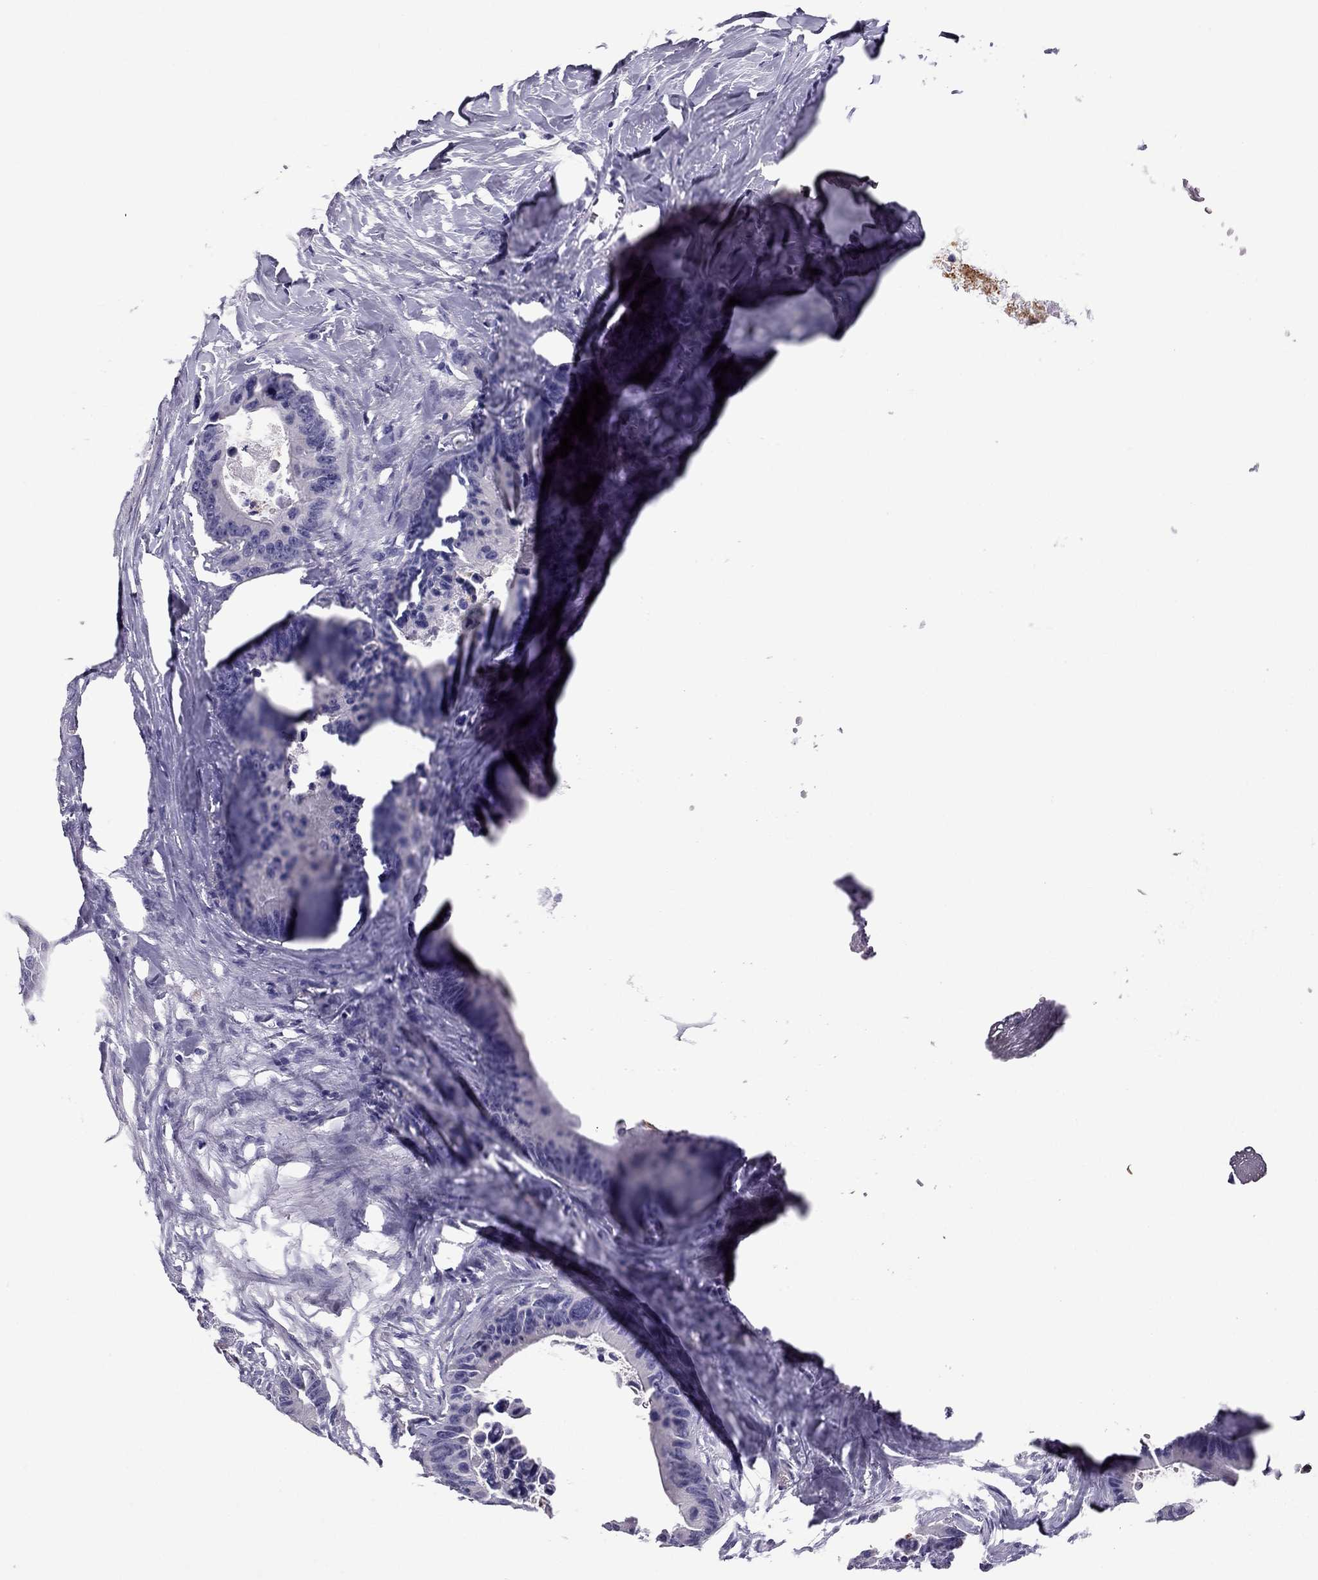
{"staining": {"intensity": "negative", "quantity": "none", "location": "none"}, "tissue": "colorectal cancer", "cell_type": "Tumor cells", "image_type": "cancer", "snomed": [{"axis": "morphology", "description": "Adenocarcinoma, NOS"}, {"axis": "topography", "description": "Colon"}], "caption": "Tumor cells show no significant positivity in colorectal cancer.", "gene": "STOML3", "patient": {"sex": "female", "age": 87}}